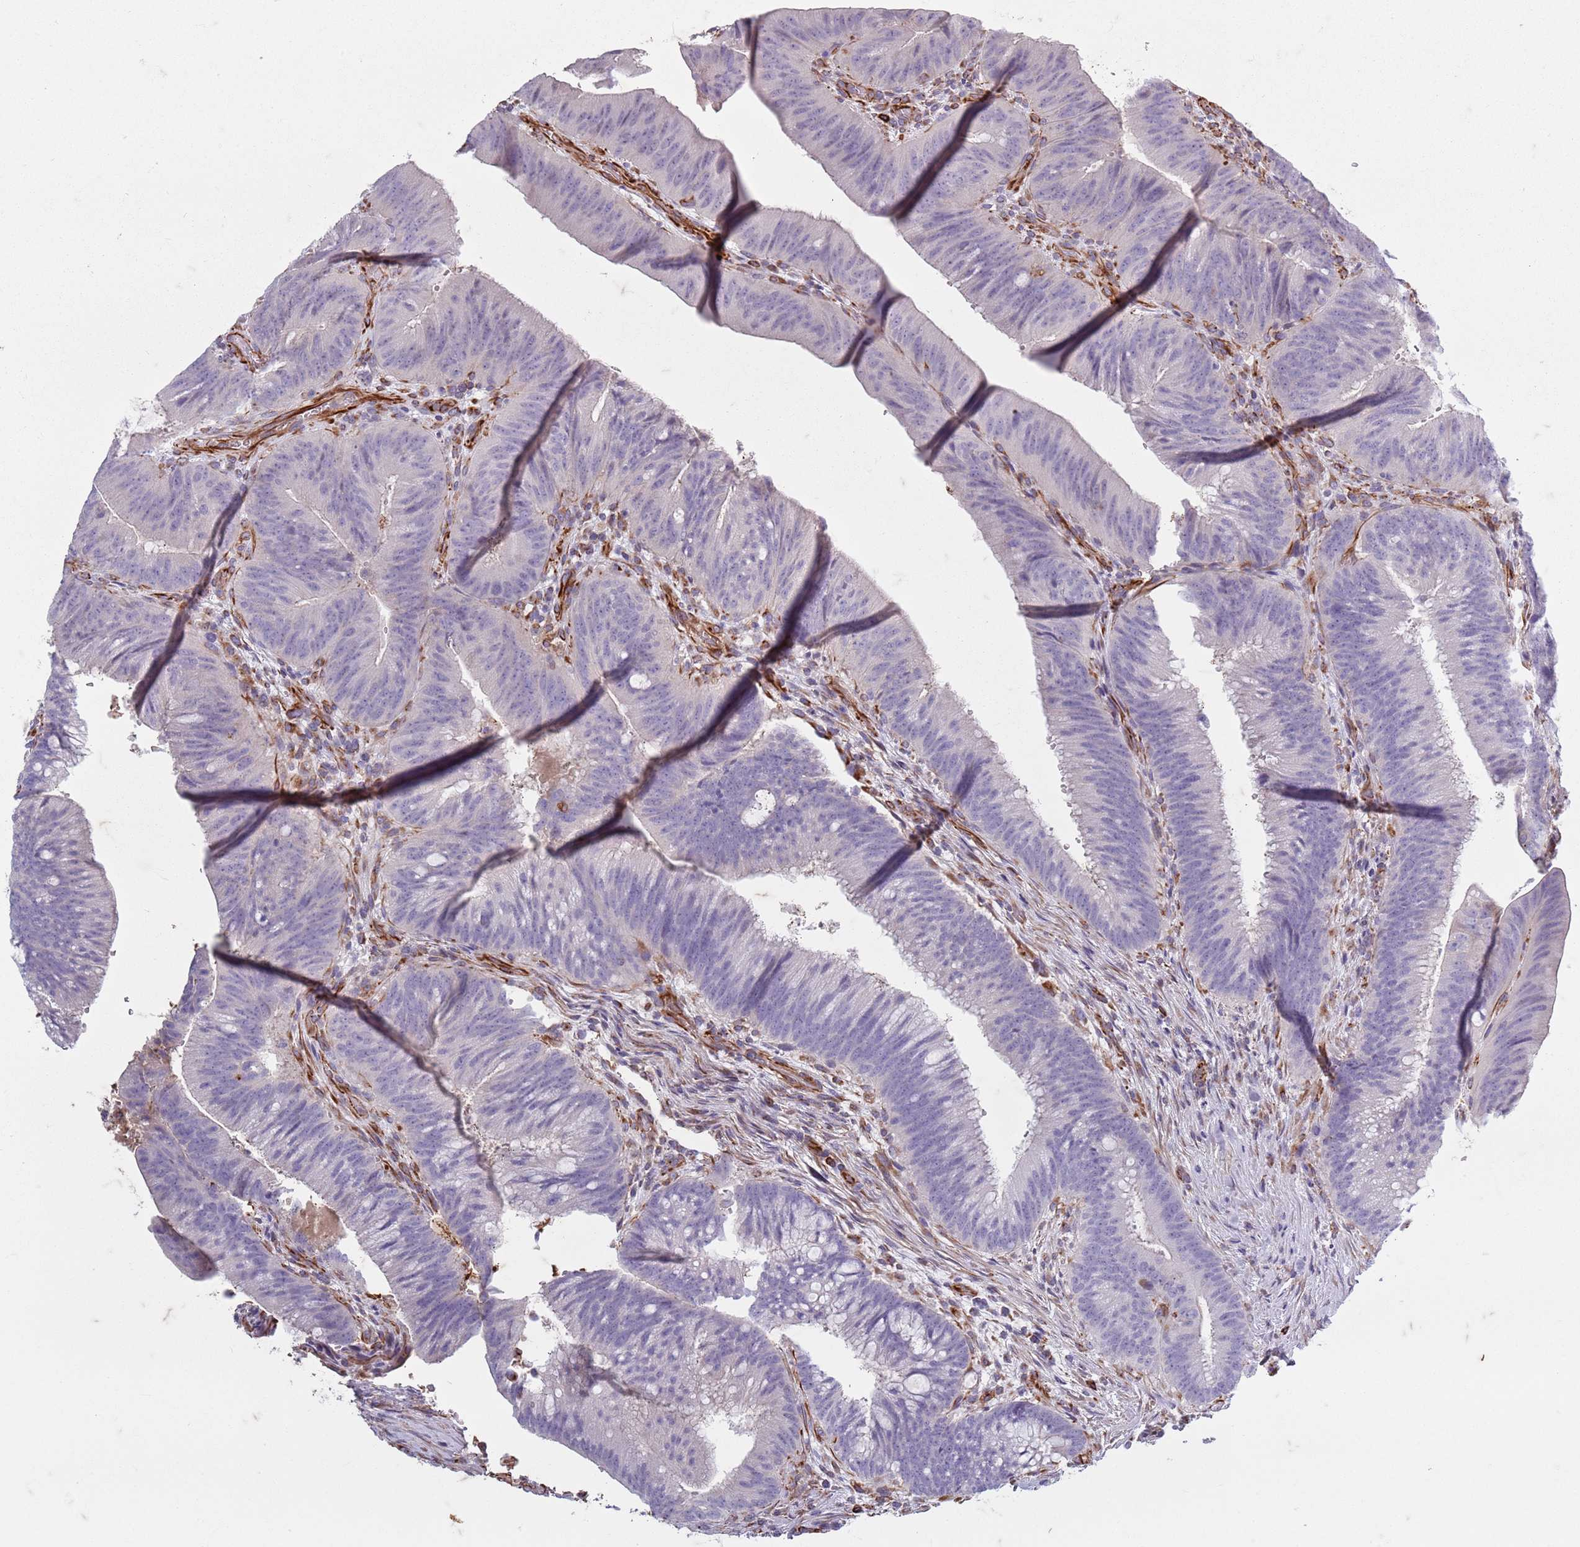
{"staining": {"intensity": "negative", "quantity": "none", "location": "none"}, "tissue": "colorectal cancer", "cell_type": "Tumor cells", "image_type": "cancer", "snomed": [{"axis": "morphology", "description": "Adenocarcinoma, NOS"}, {"axis": "topography", "description": "Colon"}], "caption": "Colorectal cancer was stained to show a protein in brown. There is no significant staining in tumor cells.", "gene": "TAS2R38", "patient": {"sex": "female", "age": 43}}